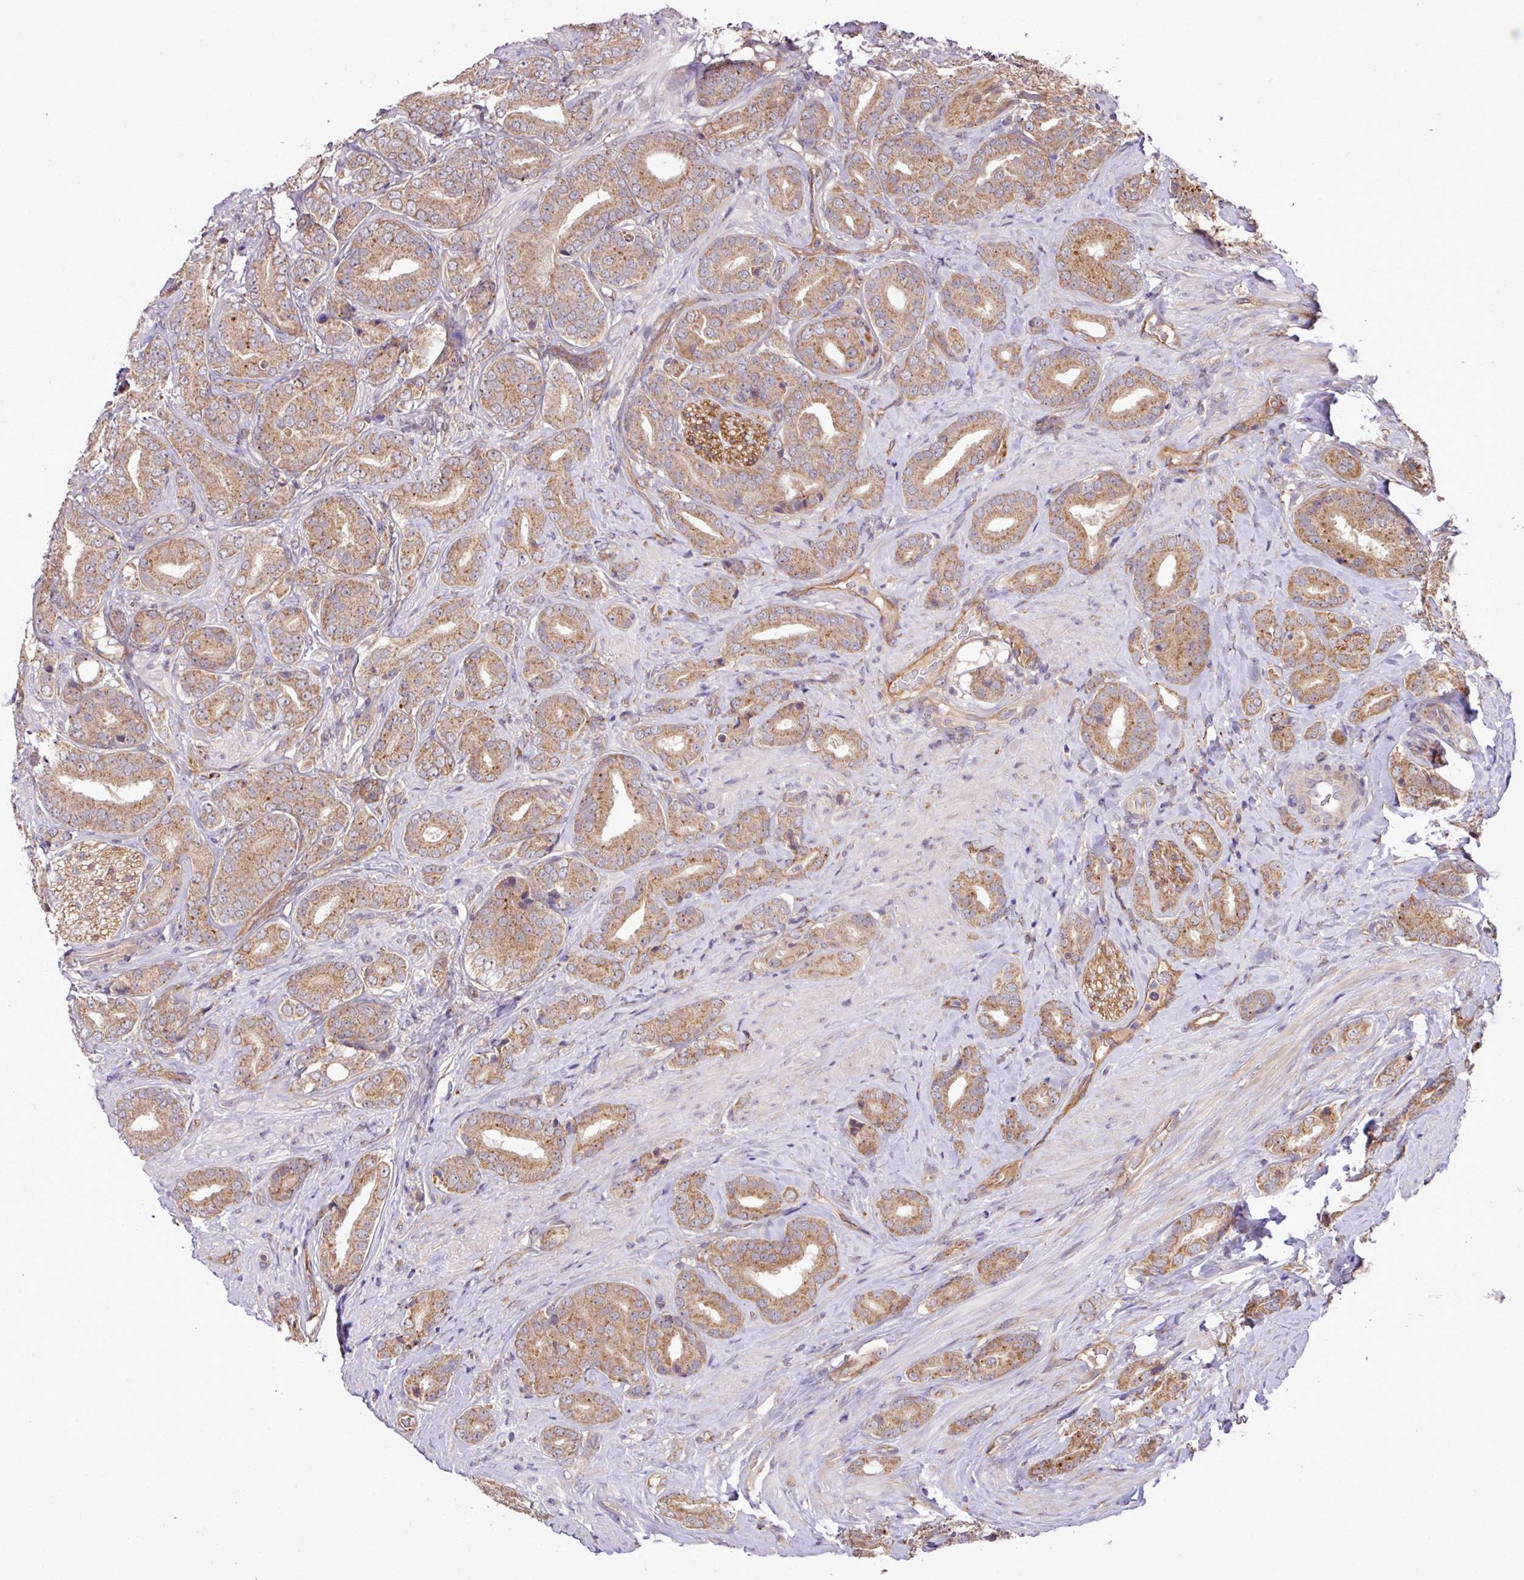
{"staining": {"intensity": "moderate", "quantity": ">75%", "location": "cytoplasmic/membranous"}, "tissue": "prostate cancer", "cell_type": "Tumor cells", "image_type": "cancer", "snomed": [{"axis": "morphology", "description": "Adenocarcinoma, High grade"}, {"axis": "topography", "description": "Prostate"}], "caption": "Immunohistochemistry (IHC) photomicrograph of neoplastic tissue: human prostate cancer stained using immunohistochemistry demonstrates medium levels of moderate protein expression localized specifically in the cytoplasmic/membranous of tumor cells, appearing as a cytoplasmic/membranous brown color.", "gene": "XIAP", "patient": {"sex": "male", "age": 63}}